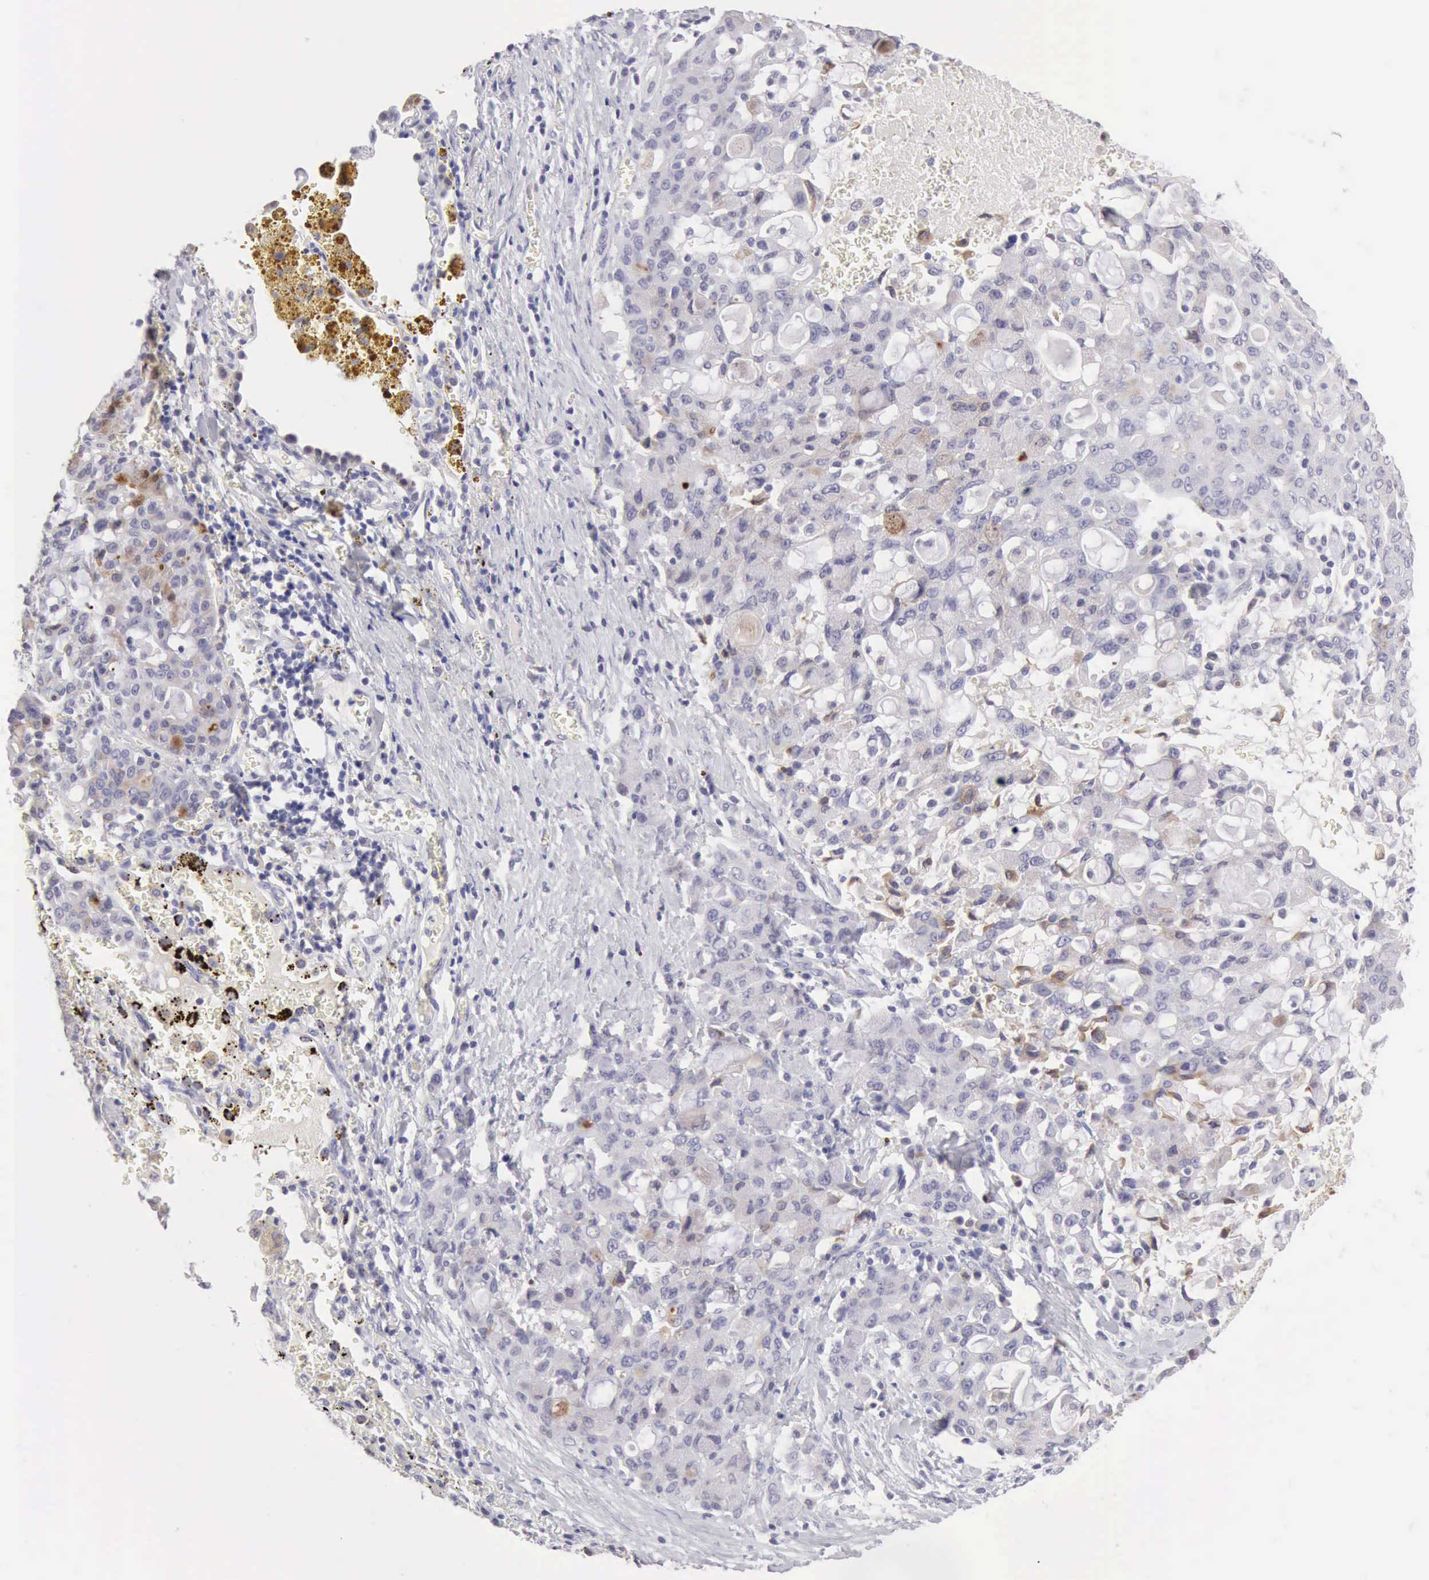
{"staining": {"intensity": "negative", "quantity": "none", "location": "none"}, "tissue": "lung cancer", "cell_type": "Tumor cells", "image_type": "cancer", "snomed": [{"axis": "morphology", "description": "Adenocarcinoma, NOS"}, {"axis": "topography", "description": "Lung"}], "caption": "High power microscopy micrograph of an immunohistochemistry (IHC) micrograph of adenocarcinoma (lung), revealing no significant positivity in tumor cells.", "gene": "RNASE1", "patient": {"sex": "female", "age": 44}}